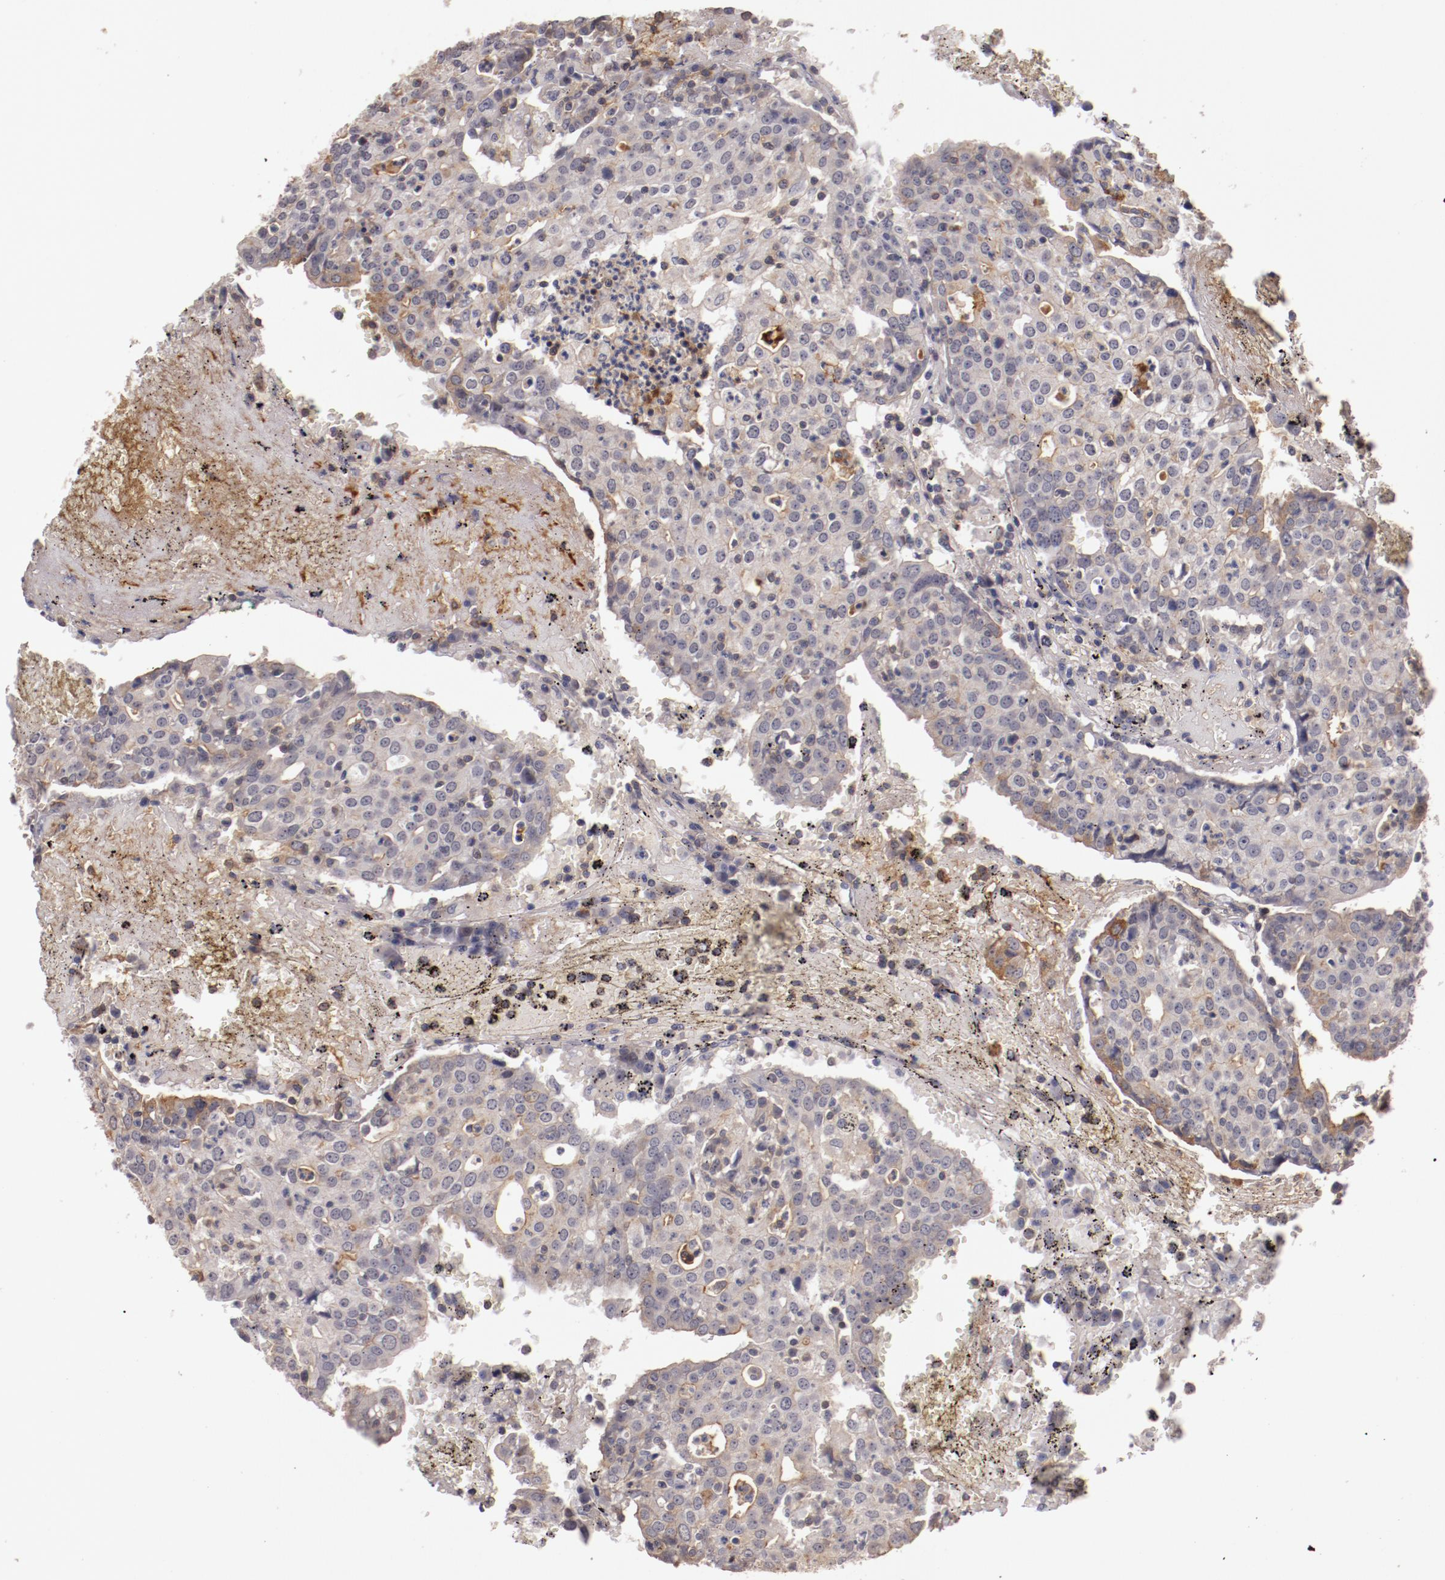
{"staining": {"intensity": "weak", "quantity": "<25%", "location": "cytoplasmic/membranous"}, "tissue": "head and neck cancer", "cell_type": "Tumor cells", "image_type": "cancer", "snomed": [{"axis": "morphology", "description": "Adenocarcinoma, NOS"}, {"axis": "topography", "description": "Salivary gland"}, {"axis": "topography", "description": "Head-Neck"}], "caption": "The image exhibits no significant positivity in tumor cells of head and neck cancer (adenocarcinoma). Brightfield microscopy of immunohistochemistry (IHC) stained with DAB (3,3'-diaminobenzidine) (brown) and hematoxylin (blue), captured at high magnification.", "gene": "MBL2", "patient": {"sex": "female", "age": 65}}